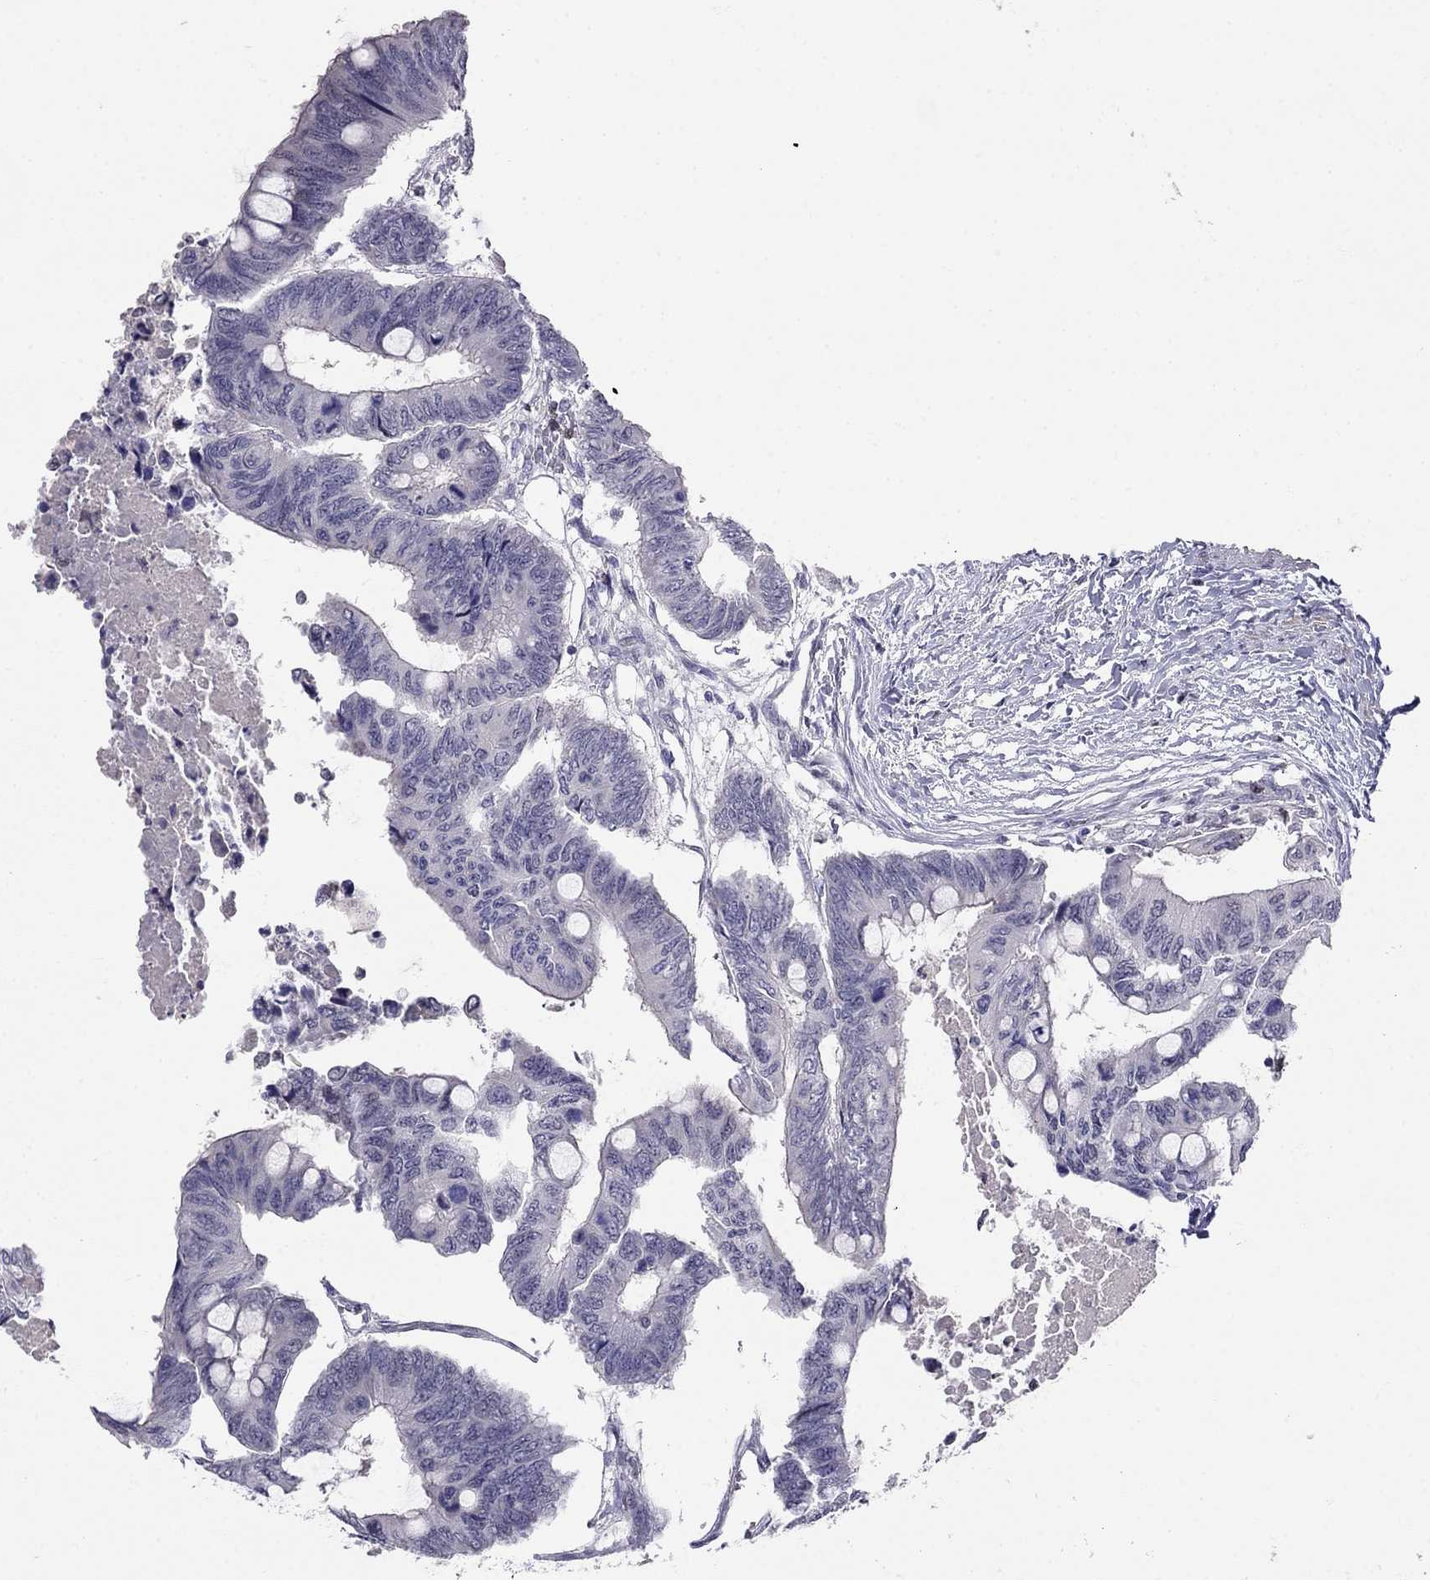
{"staining": {"intensity": "negative", "quantity": "none", "location": "none"}, "tissue": "colorectal cancer", "cell_type": "Tumor cells", "image_type": "cancer", "snomed": [{"axis": "morphology", "description": "Normal tissue, NOS"}, {"axis": "morphology", "description": "Adenocarcinoma, NOS"}, {"axis": "topography", "description": "Rectum"}, {"axis": "topography", "description": "Peripheral nerve tissue"}], "caption": "Photomicrograph shows no significant protein staining in tumor cells of colorectal cancer. (DAB (3,3'-diaminobenzidine) immunohistochemistry with hematoxylin counter stain).", "gene": "LRRC39", "patient": {"sex": "male", "age": 92}}